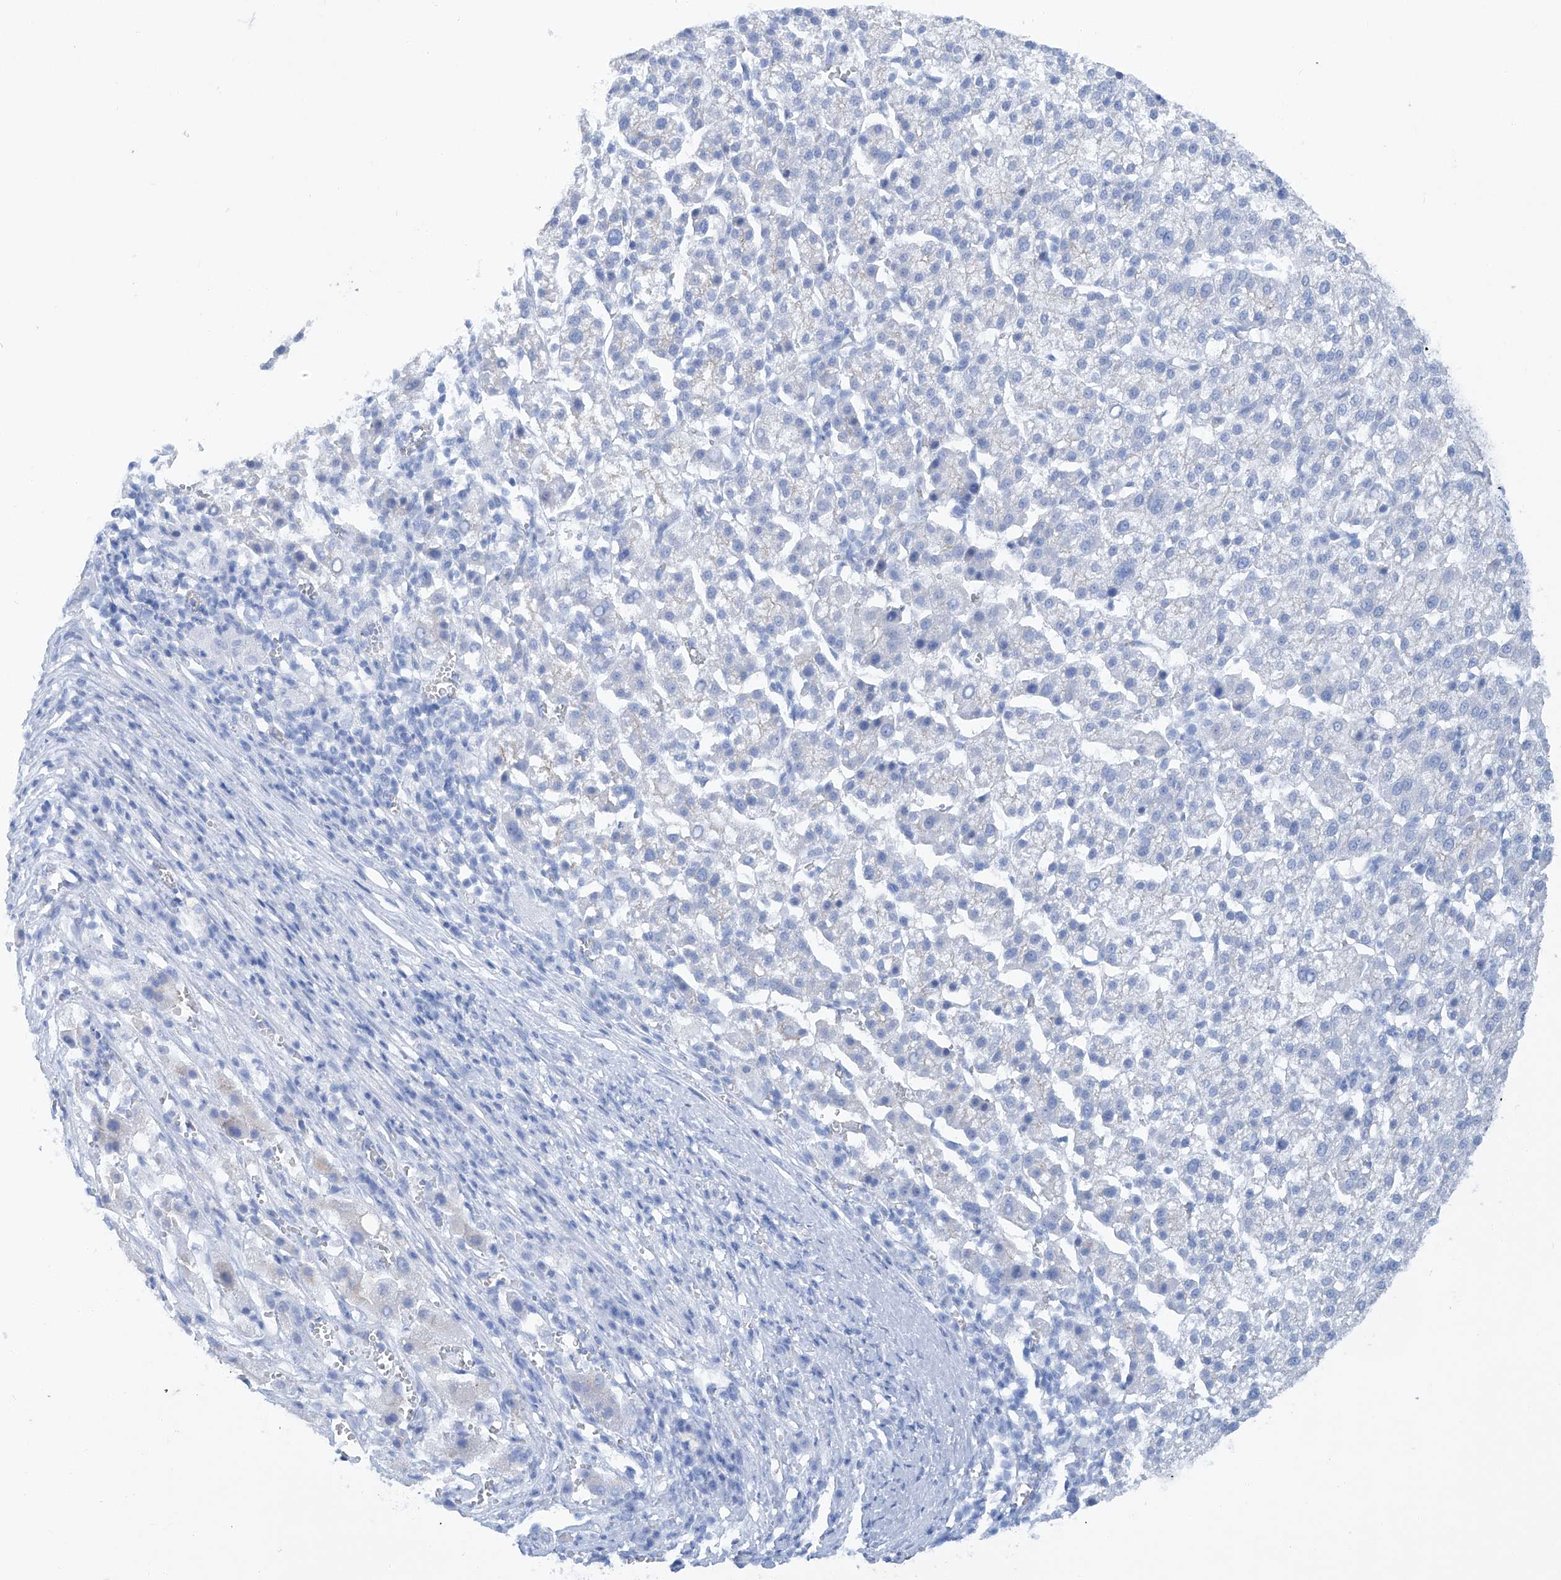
{"staining": {"intensity": "negative", "quantity": "none", "location": "none"}, "tissue": "liver cancer", "cell_type": "Tumor cells", "image_type": "cancer", "snomed": [{"axis": "morphology", "description": "Carcinoma, Hepatocellular, NOS"}, {"axis": "topography", "description": "Liver"}], "caption": "This is a micrograph of immunohistochemistry staining of liver hepatocellular carcinoma, which shows no expression in tumor cells.", "gene": "MAGI1", "patient": {"sex": "female", "age": 58}}